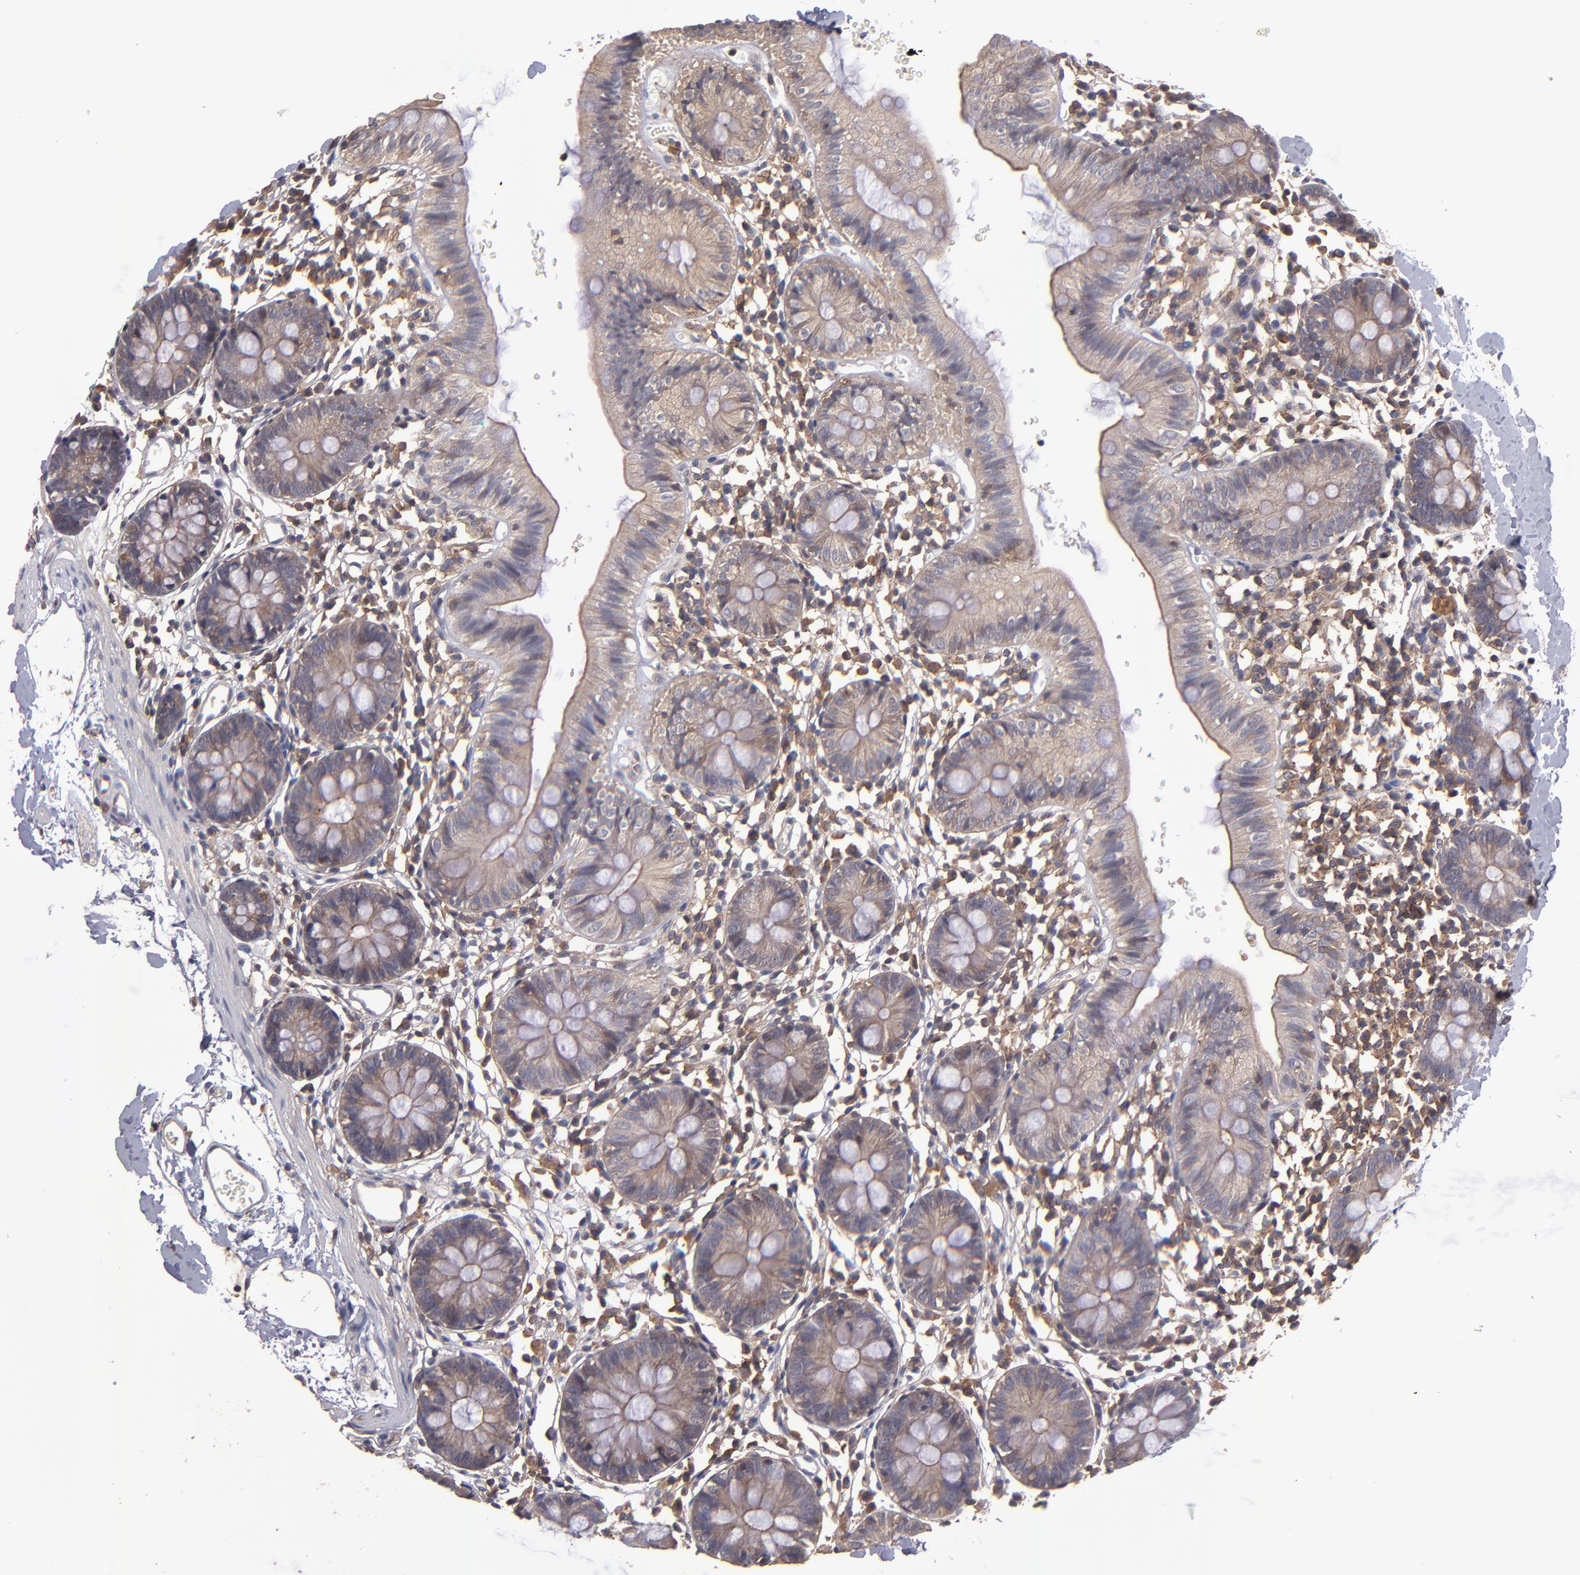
{"staining": {"intensity": "negative", "quantity": "none", "location": "none"}, "tissue": "colon", "cell_type": "Endothelial cells", "image_type": "normal", "snomed": [{"axis": "morphology", "description": "Normal tissue, NOS"}, {"axis": "topography", "description": "Colon"}], "caption": "Immunohistochemistry image of benign colon: colon stained with DAB (3,3'-diaminobenzidine) displays no significant protein positivity in endothelial cells. (DAB (3,3'-diaminobenzidine) IHC with hematoxylin counter stain).", "gene": "NF2", "patient": {"sex": "male", "age": 14}}